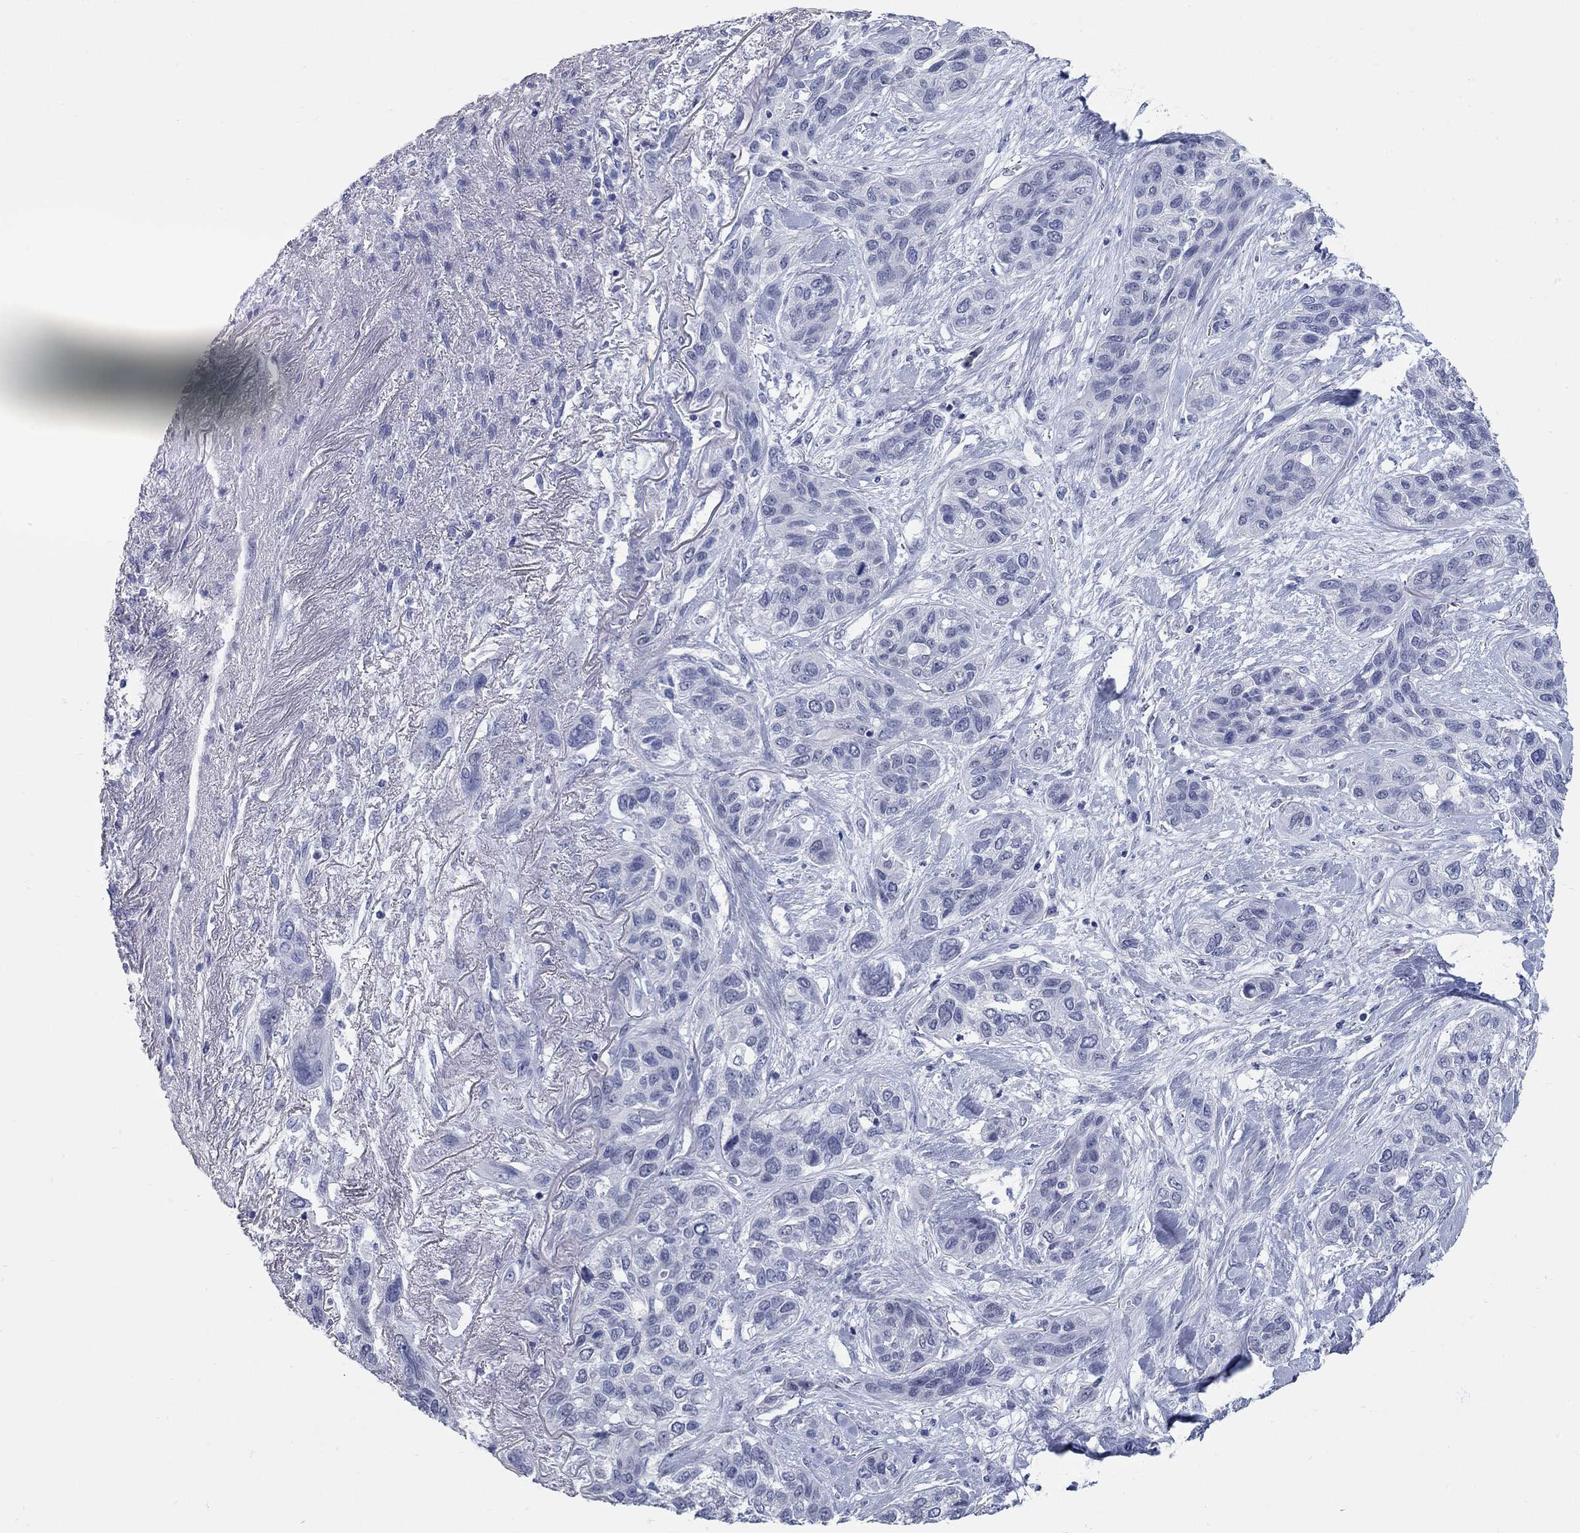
{"staining": {"intensity": "negative", "quantity": "none", "location": "none"}, "tissue": "lung cancer", "cell_type": "Tumor cells", "image_type": "cancer", "snomed": [{"axis": "morphology", "description": "Squamous cell carcinoma, NOS"}, {"axis": "topography", "description": "Lung"}], "caption": "High magnification brightfield microscopy of lung cancer (squamous cell carcinoma) stained with DAB (brown) and counterstained with hematoxylin (blue): tumor cells show no significant expression.", "gene": "WASF3", "patient": {"sex": "female", "age": 70}}